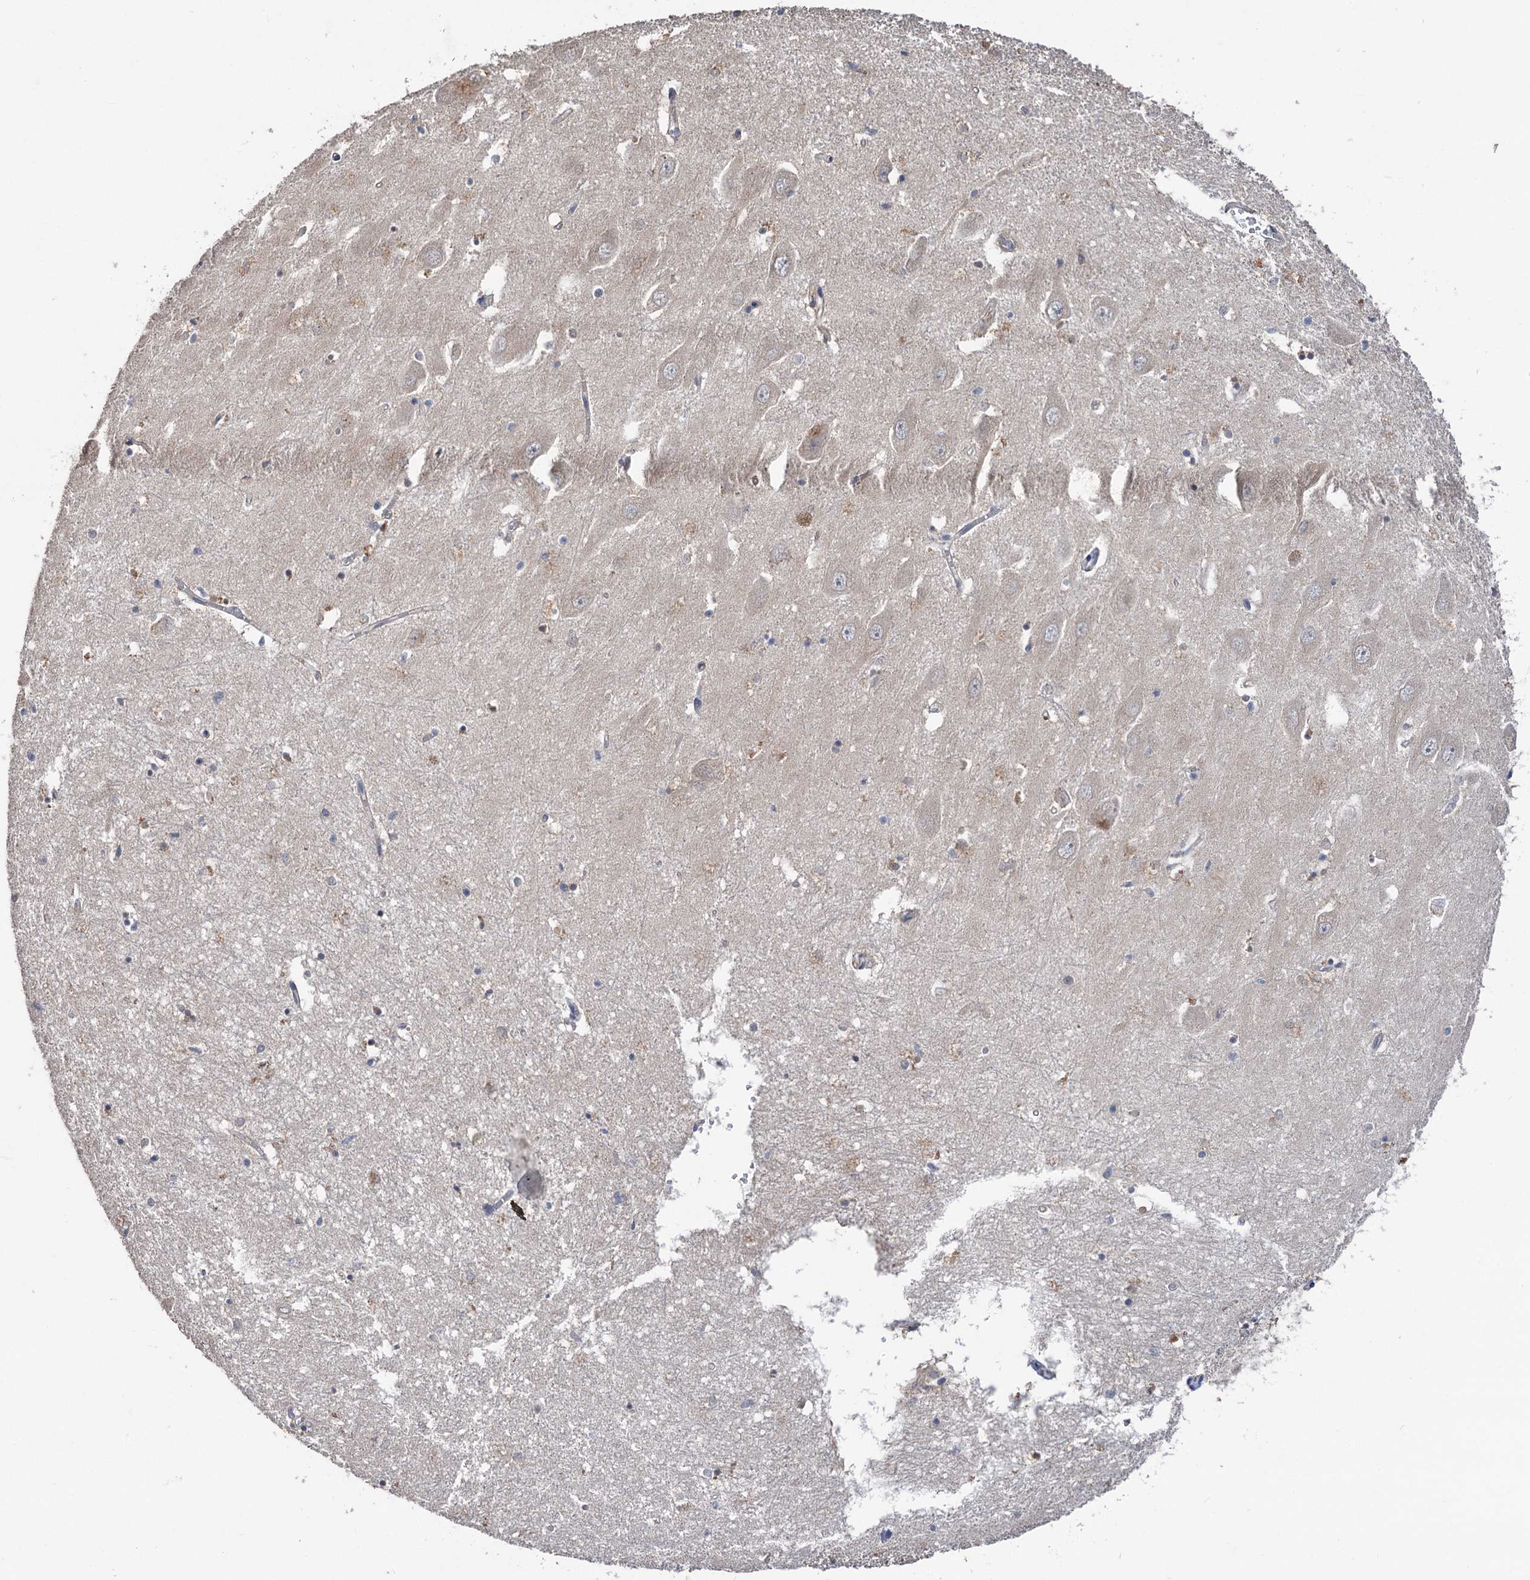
{"staining": {"intensity": "weak", "quantity": "<25%", "location": "cytoplasmic/membranous"}, "tissue": "hippocampus", "cell_type": "Glial cells", "image_type": "normal", "snomed": [{"axis": "morphology", "description": "Normal tissue, NOS"}, {"axis": "topography", "description": "Hippocampus"}], "caption": "A micrograph of human hippocampus is negative for staining in glial cells. Nuclei are stained in blue.", "gene": "NUDCD2", "patient": {"sex": "male", "age": 70}}